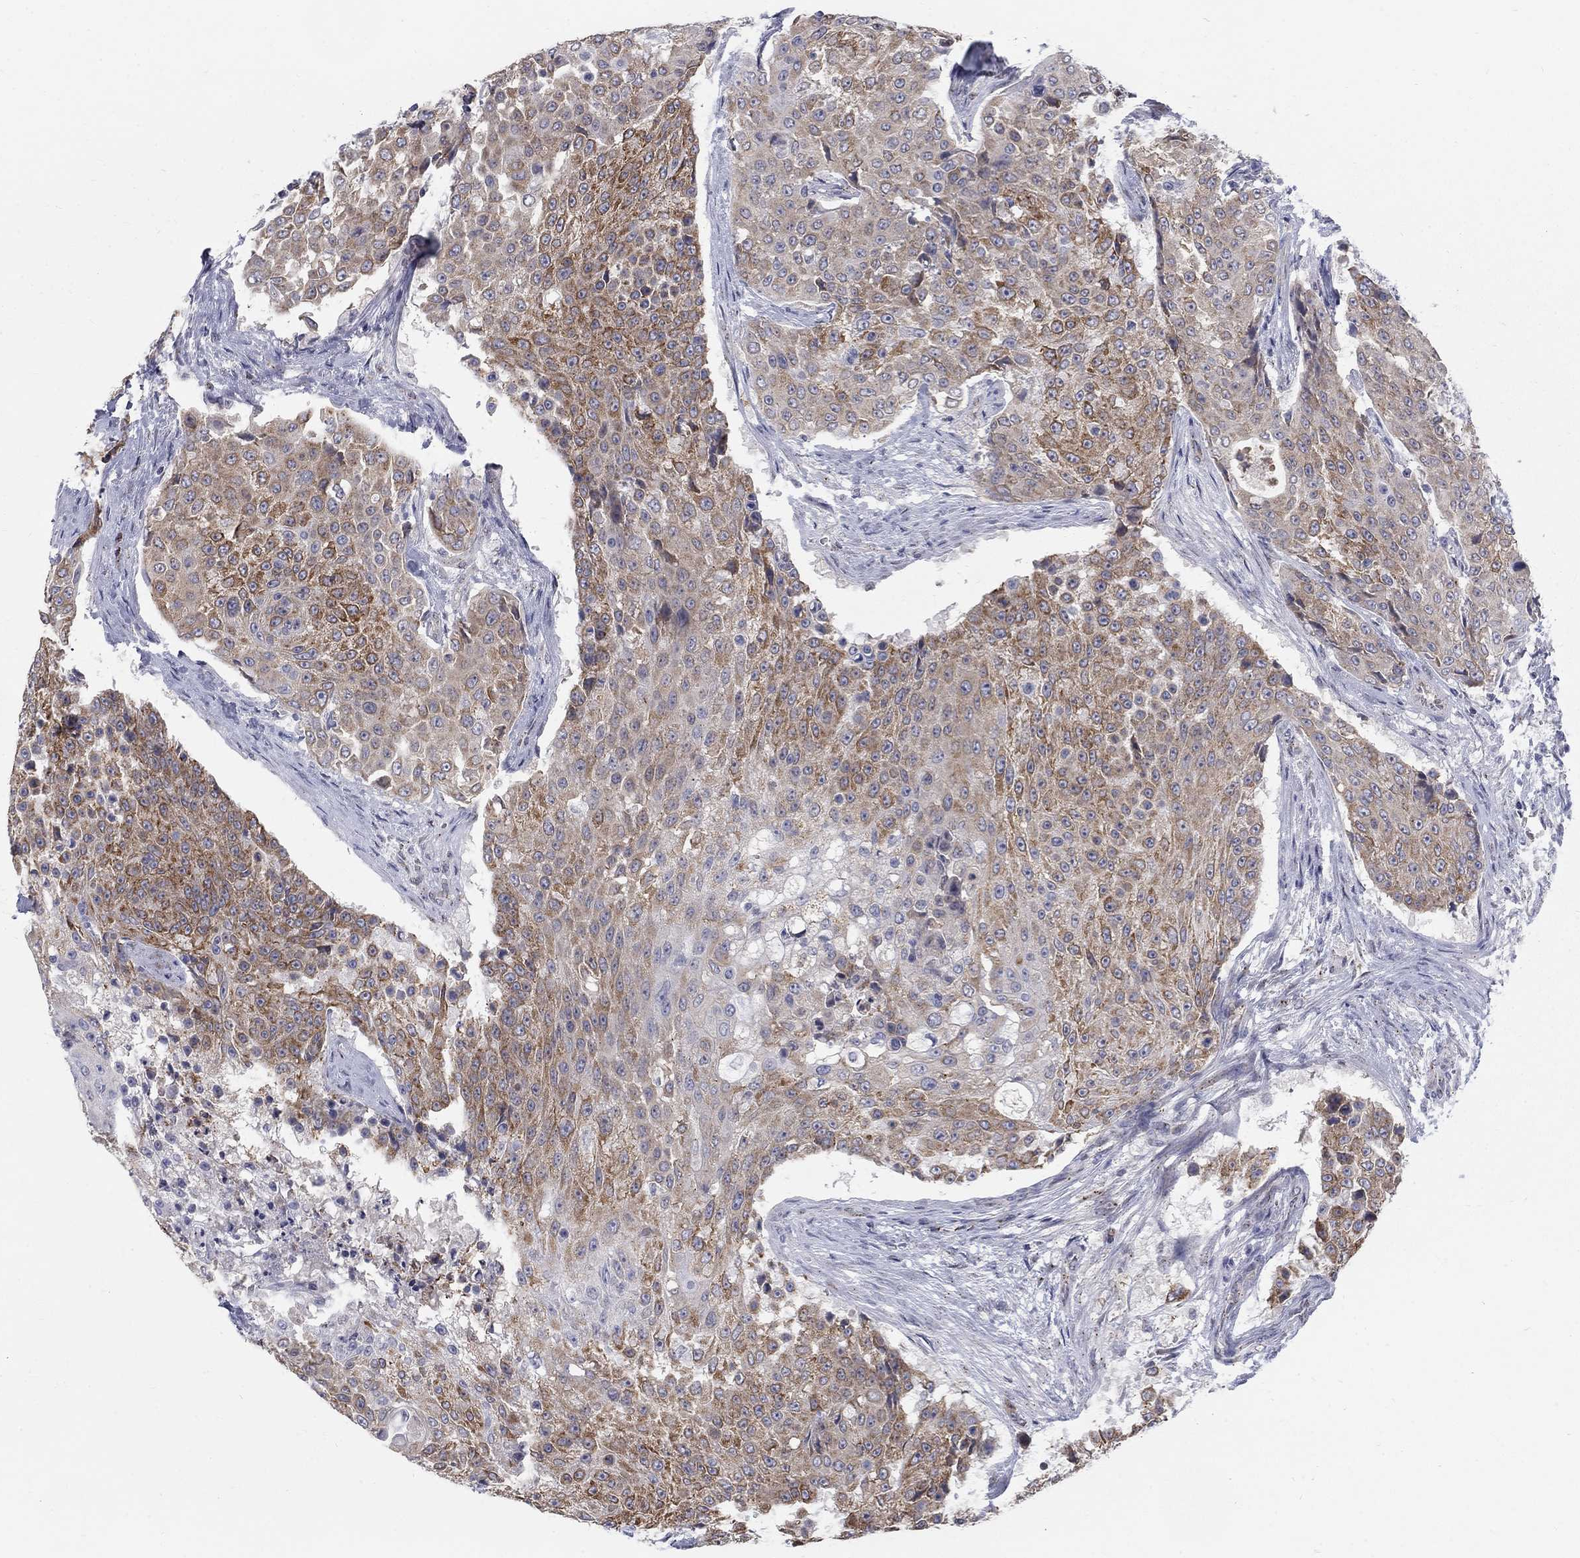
{"staining": {"intensity": "moderate", "quantity": "25%-75%", "location": "cytoplasmic/membranous"}, "tissue": "urothelial cancer", "cell_type": "Tumor cells", "image_type": "cancer", "snomed": [{"axis": "morphology", "description": "Urothelial carcinoma, High grade"}, {"axis": "topography", "description": "Urinary bladder"}], "caption": "IHC histopathology image of human urothelial cancer stained for a protein (brown), which reveals medium levels of moderate cytoplasmic/membranous staining in about 25%-75% of tumor cells.", "gene": "PANK3", "patient": {"sex": "female", "age": 63}}